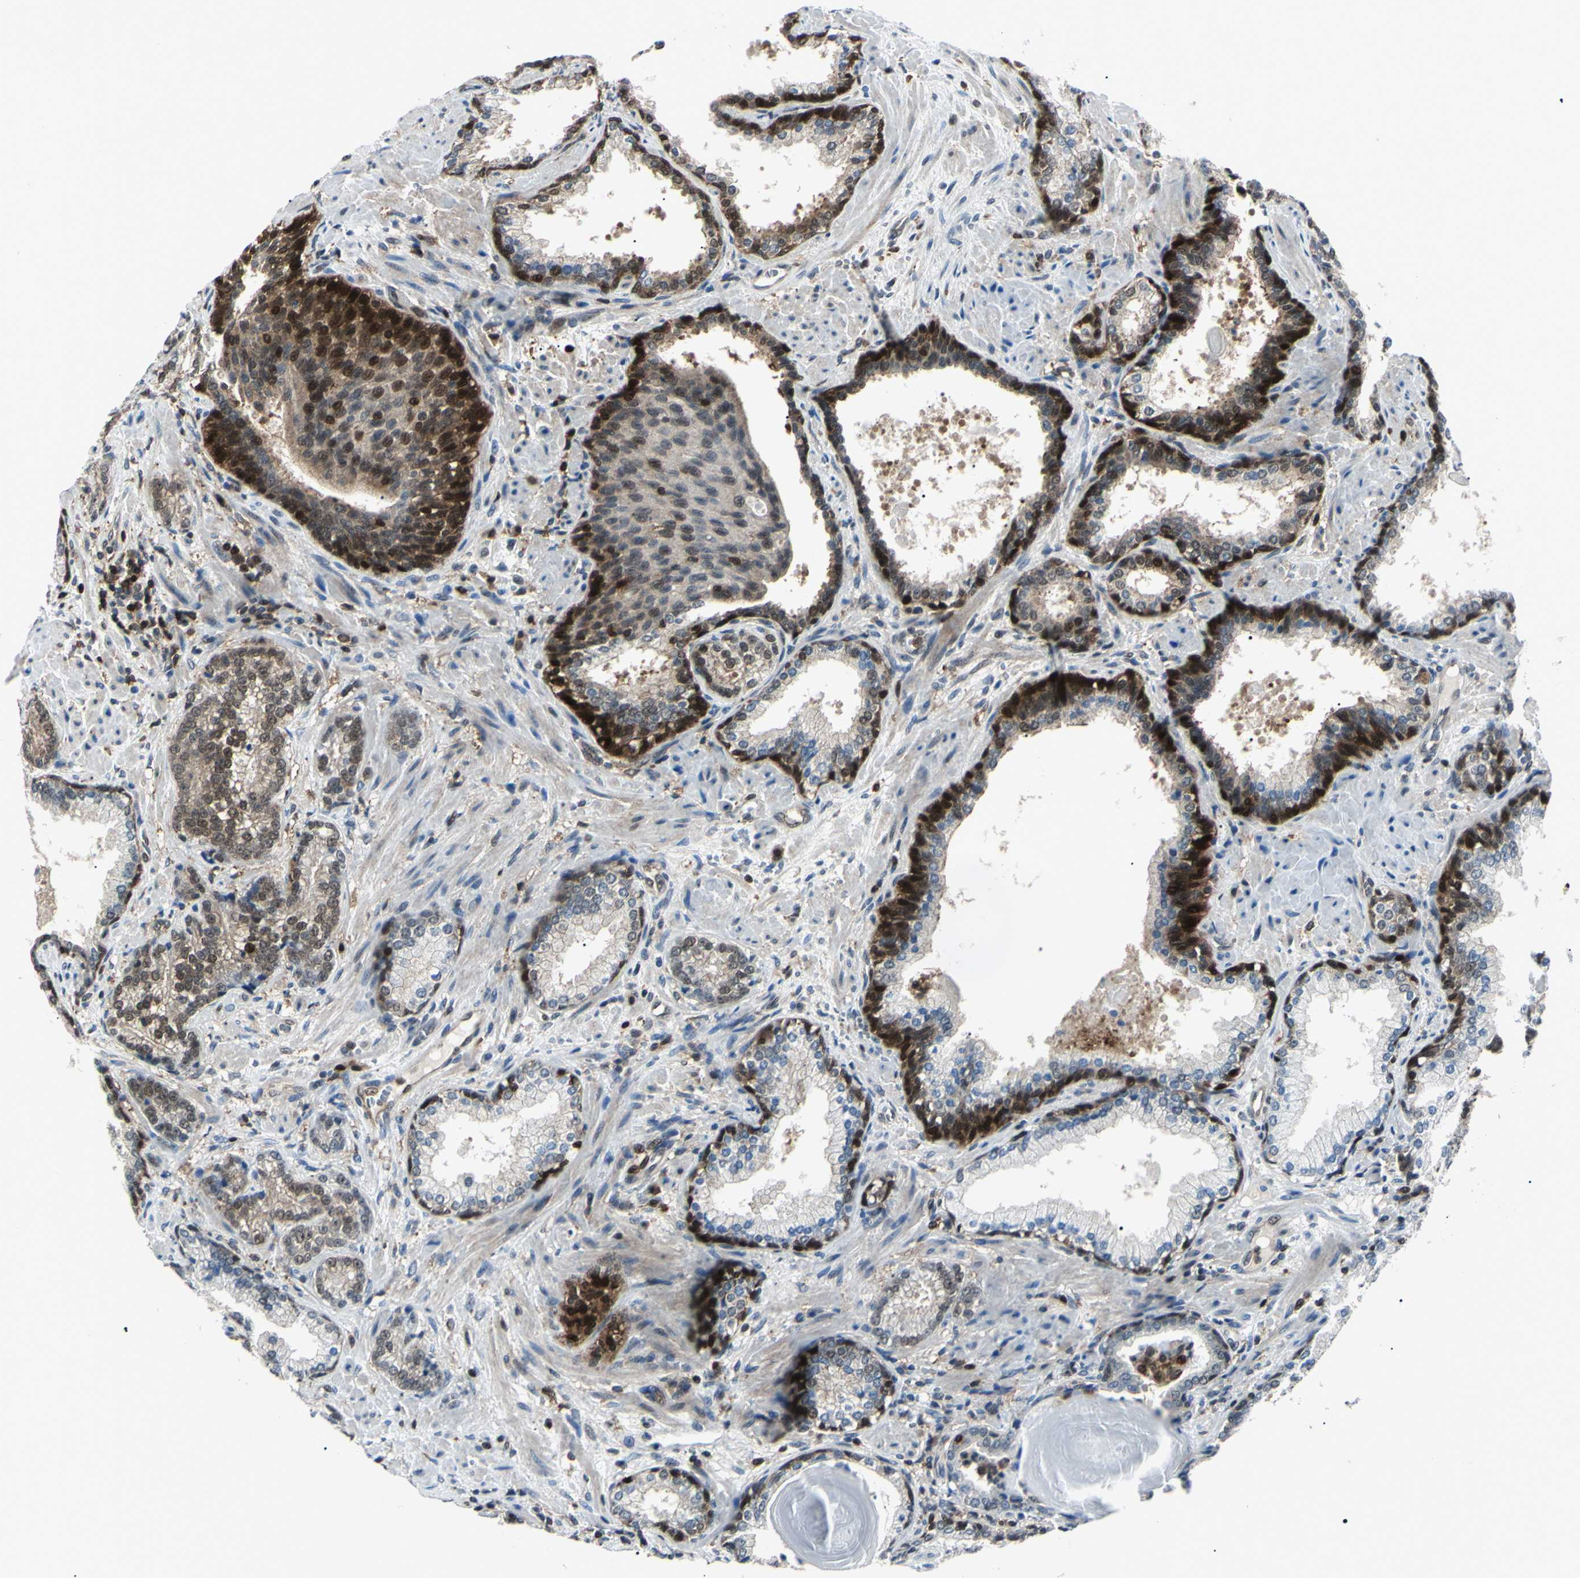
{"staining": {"intensity": "strong", "quantity": "25%-75%", "location": "cytoplasmic/membranous,nuclear"}, "tissue": "prostate cancer", "cell_type": "Tumor cells", "image_type": "cancer", "snomed": [{"axis": "morphology", "description": "Adenocarcinoma, High grade"}, {"axis": "topography", "description": "Prostate"}], "caption": "Tumor cells display high levels of strong cytoplasmic/membranous and nuclear staining in approximately 25%-75% of cells in human prostate high-grade adenocarcinoma.", "gene": "PGK1", "patient": {"sex": "male", "age": 61}}